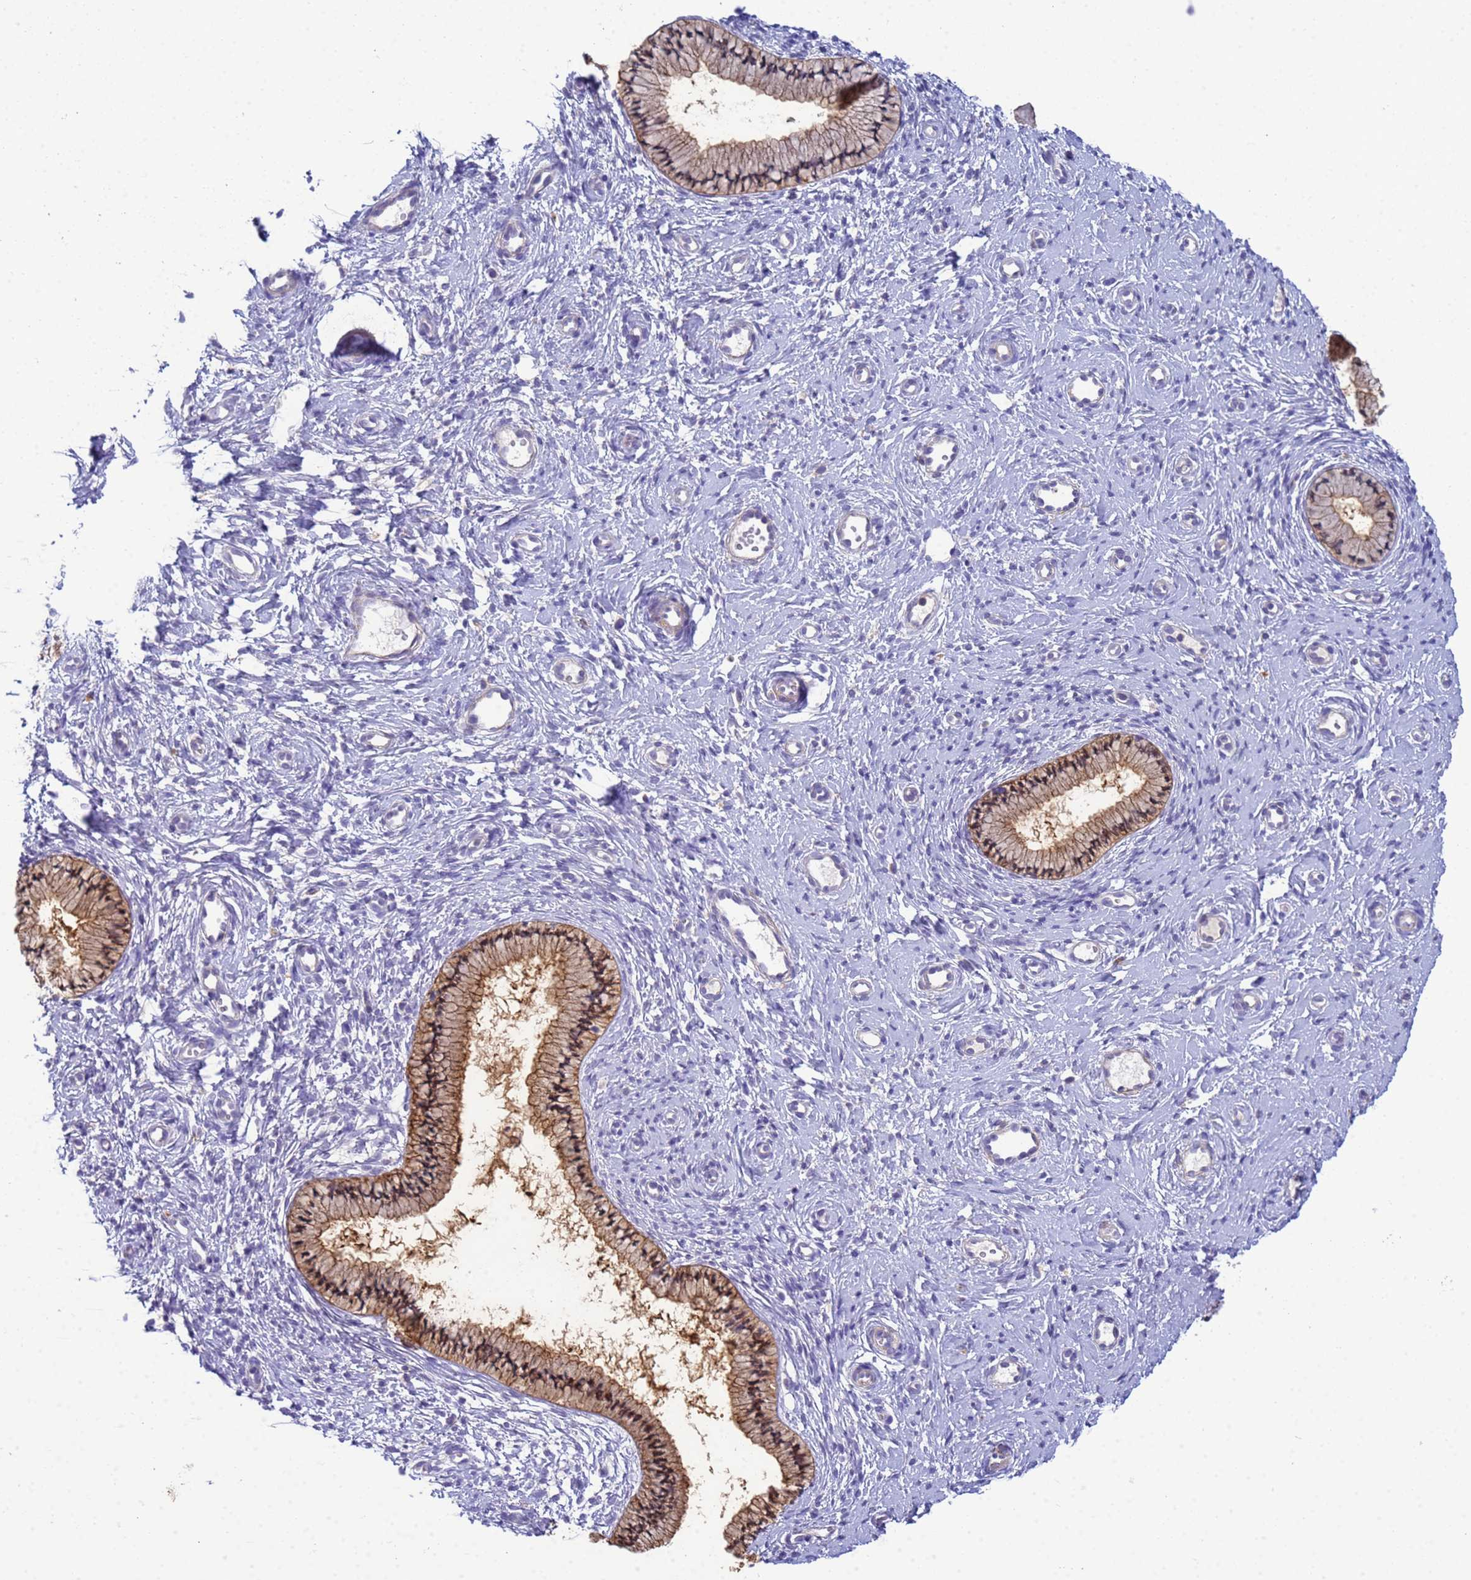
{"staining": {"intensity": "moderate", "quantity": "25%-75%", "location": "cytoplasmic/membranous,nuclear"}, "tissue": "cervix", "cell_type": "Glandular cells", "image_type": "normal", "snomed": [{"axis": "morphology", "description": "Normal tissue, NOS"}, {"axis": "topography", "description": "Cervix"}], "caption": "About 25%-75% of glandular cells in normal human cervix demonstrate moderate cytoplasmic/membranous,nuclear protein staining as visualized by brown immunohistochemical staining.", "gene": "KLHL13", "patient": {"sex": "female", "age": 57}}